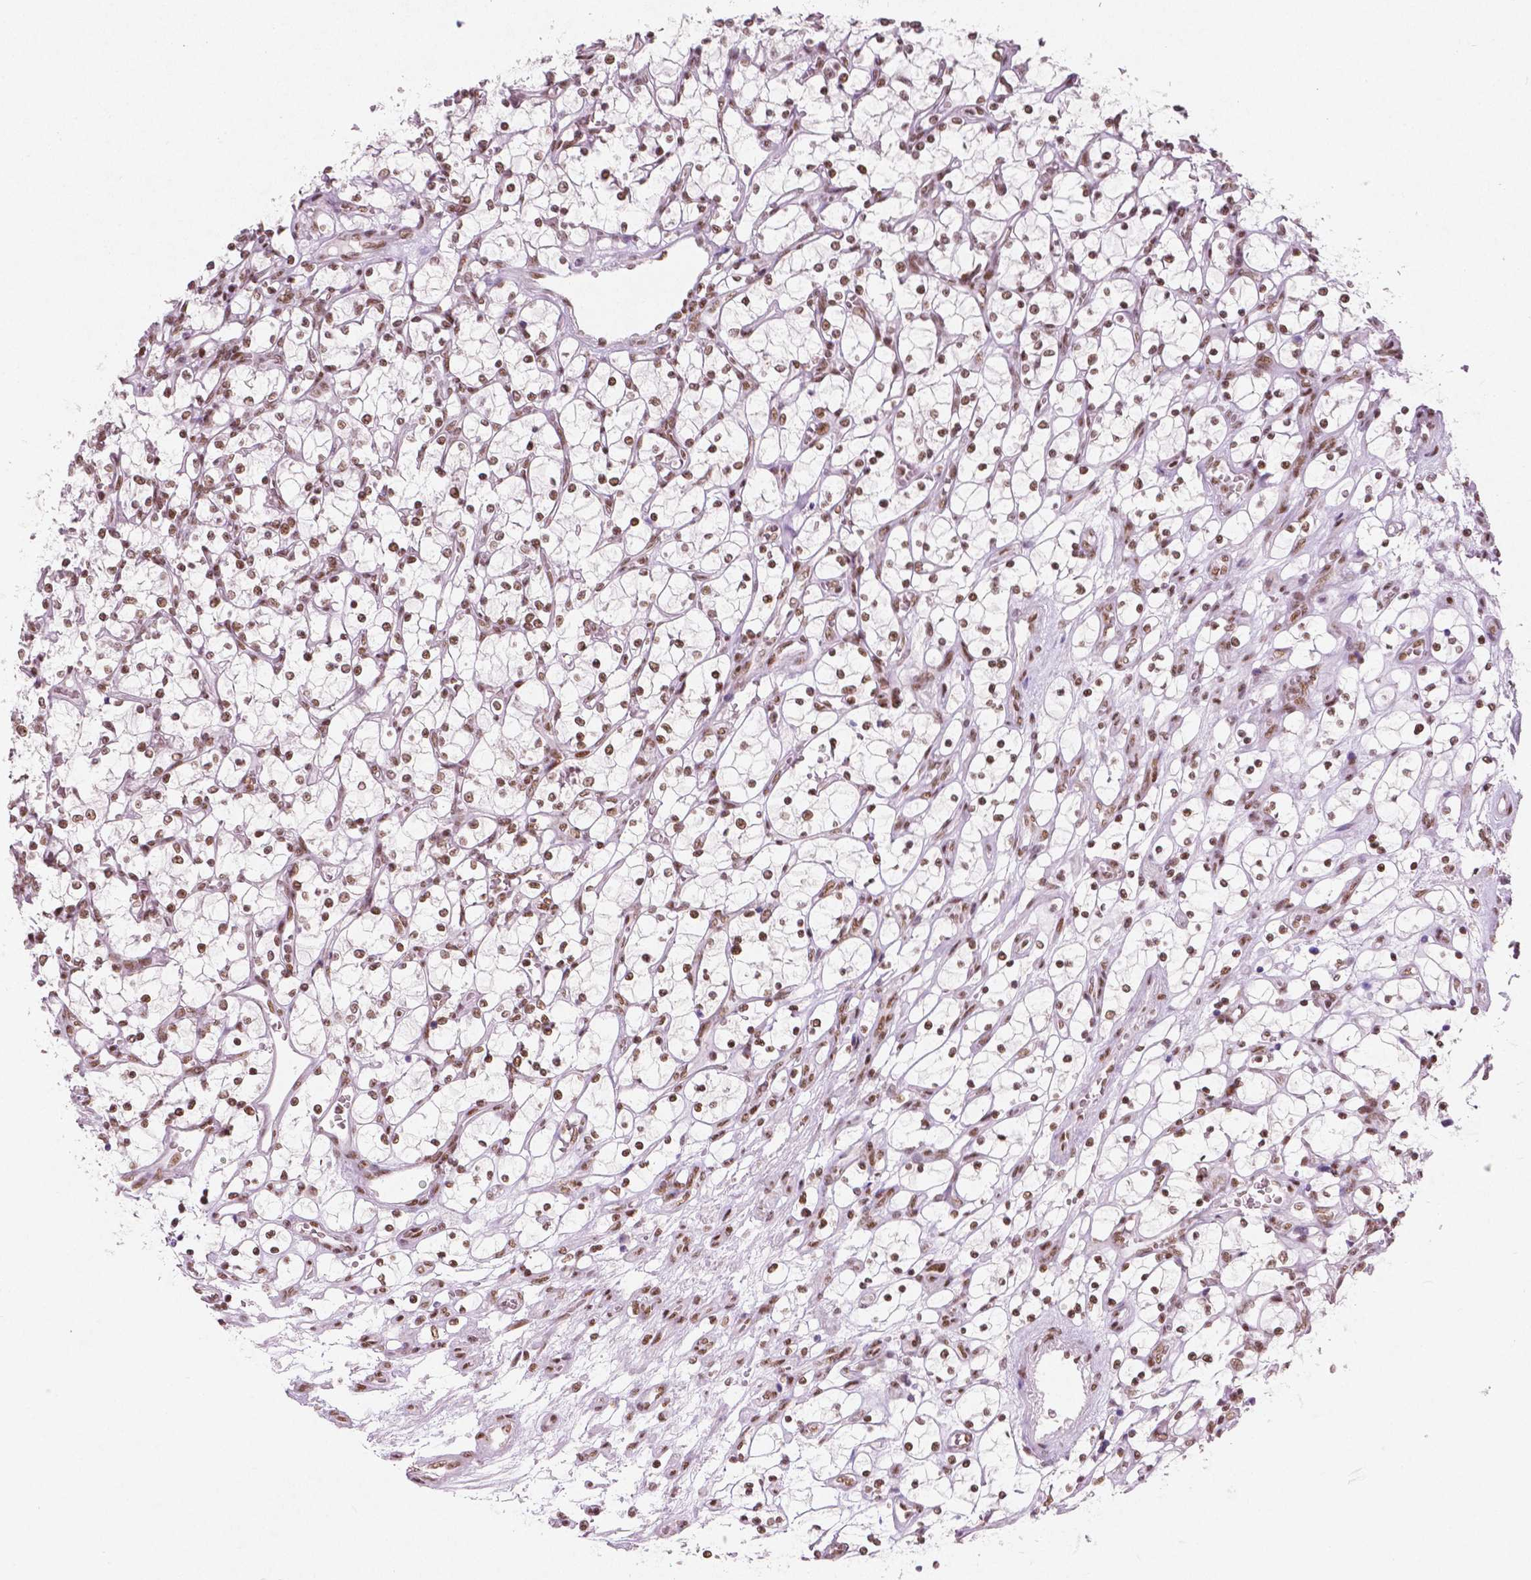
{"staining": {"intensity": "moderate", "quantity": ">75%", "location": "nuclear"}, "tissue": "renal cancer", "cell_type": "Tumor cells", "image_type": "cancer", "snomed": [{"axis": "morphology", "description": "Adenocarcinoma, NOS"}, {"axis": "topography", "description": "Kidney"}], "caption": "Moderate nuclear expression is identified in about >75% of tumor cells in renal cancer. (DAB IHC with brightfield microscopy, high magnification).", "gene": "BRD4", "patient": {"sex": "female", "age": 69}}